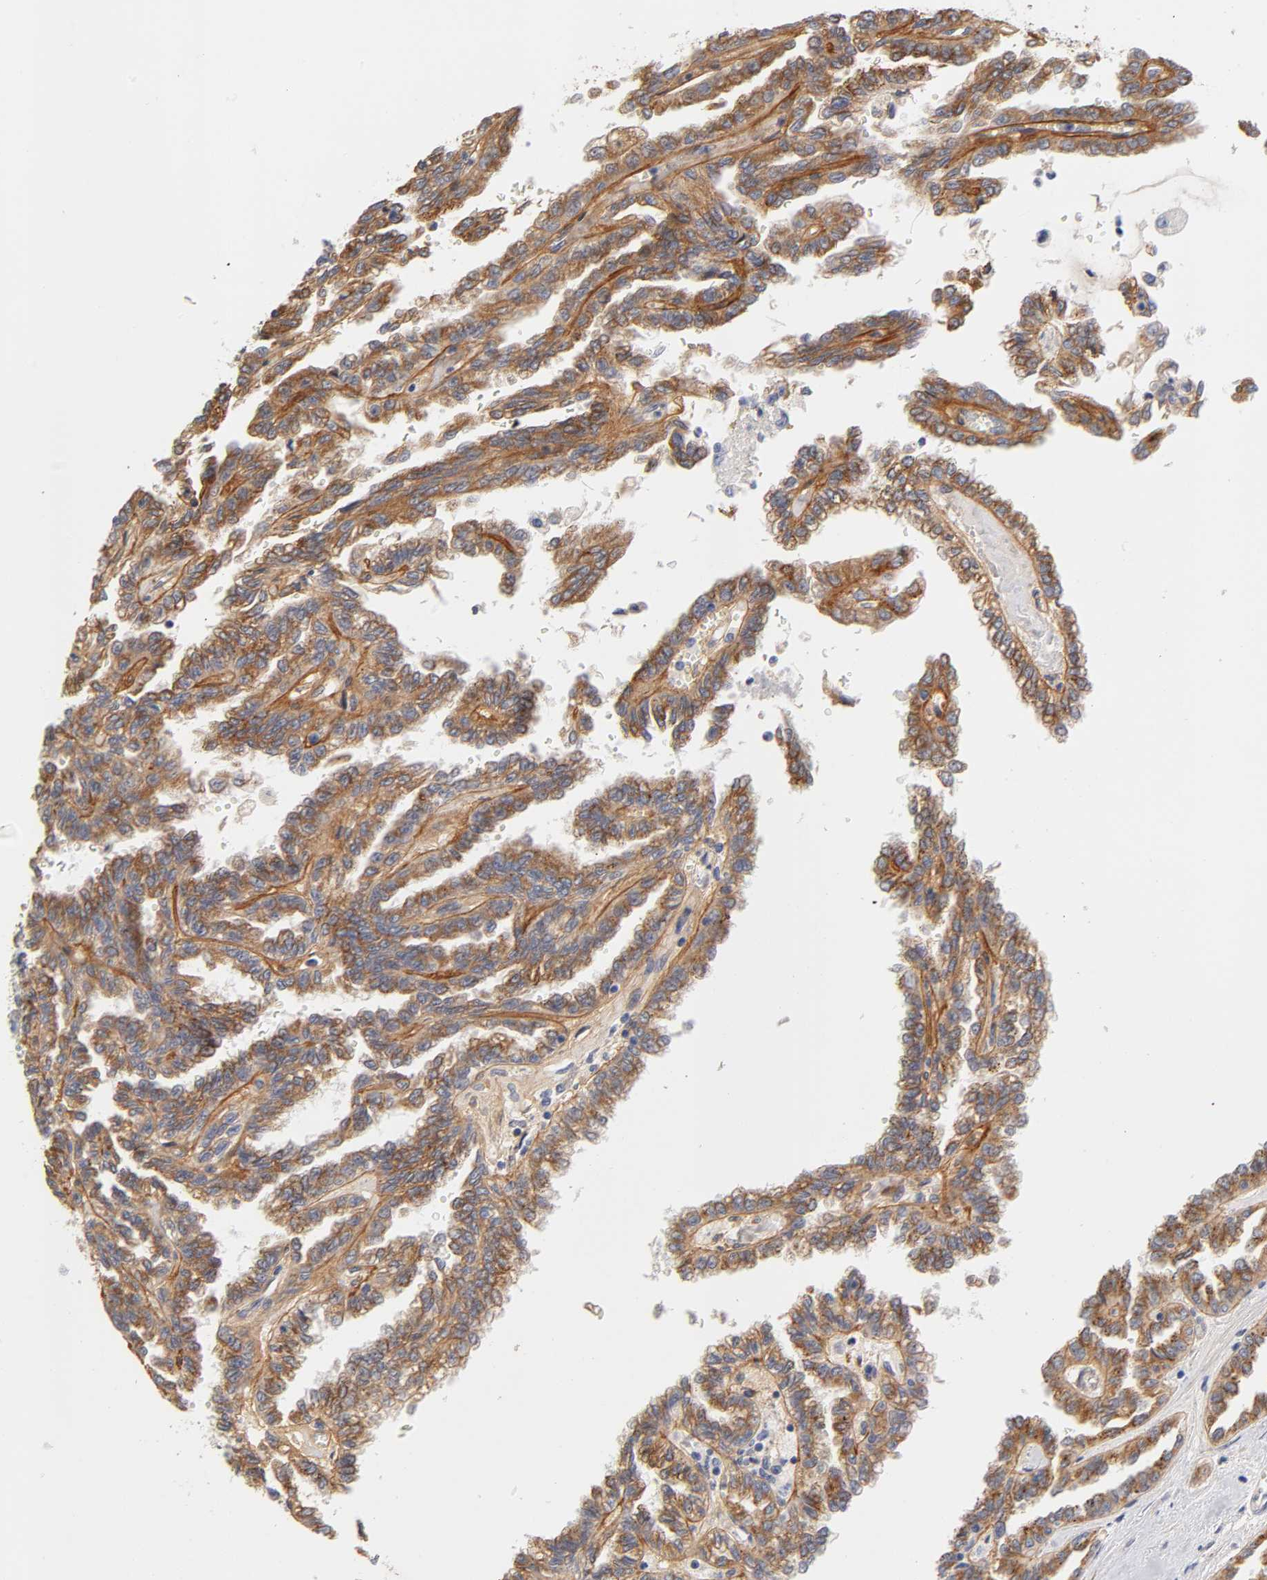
{"staining": {"intensity": "moderate", "quantity": ">75%", "location": "cytoplasmic/membranous"}, "tissue": "renal cancer", "cell_type": "Tumor cells", "image_type": "cancer", "snomed": [{"axis": "morphology", "description": "Inflammation, NOS"}, {"axis": "morphology", "description": "Adenocarcinoma, NOS"}, {"axis": "topography", "description": "Kidney"}], "caption": "Immunohistochemistry (DAB) staining of renal cancer (adenocarcinoma) demonstrates moderate cytoplasmic/membranous protein positivity in approximately >75% of tumor cells.", "gene": "LAMB1", "patient": {"sex": "male", "age": 68}}